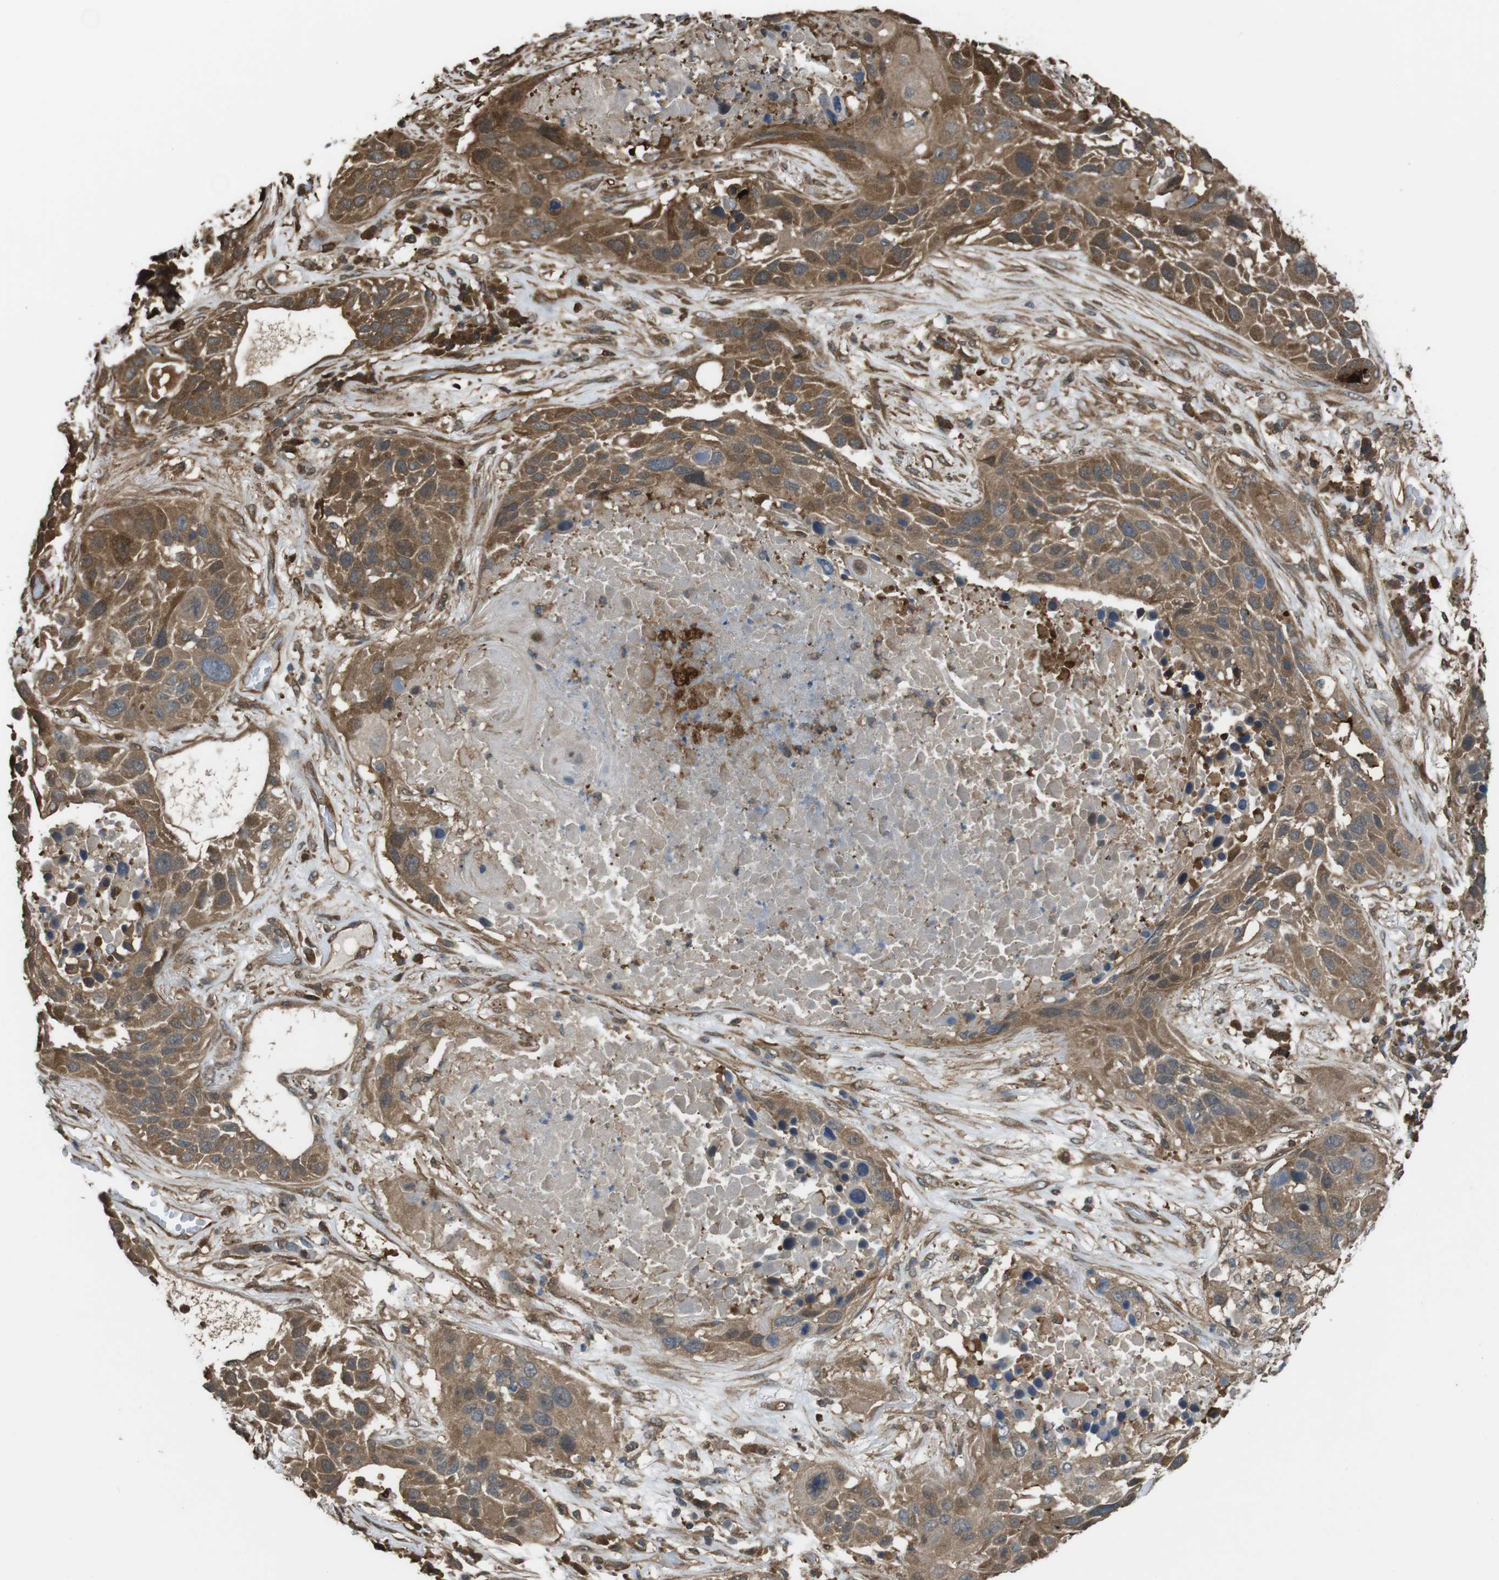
{"staining": {"intensity": "strong", "quantity": ">75%", "location": "cytoplasmic/membranous"}, "tissue": "lung cancer", "cell_type": "Tumor cells", "image_type": "cancer", "snomed": [{"axis": "morphology", "description": "Squamous cell carcinoma, NOS"}, {"axis": "topography", "description": "Lung"}], "caption": "The micrograph demonstrates immunohistochemical staining of squamous cell carcinoma (lung). There is strong cytoplasmic/membranous staining is identified in approximately >75% of tumor cells.", "gene": "ARHGDIA", "patient": {"sex": "male", "age": 57}}